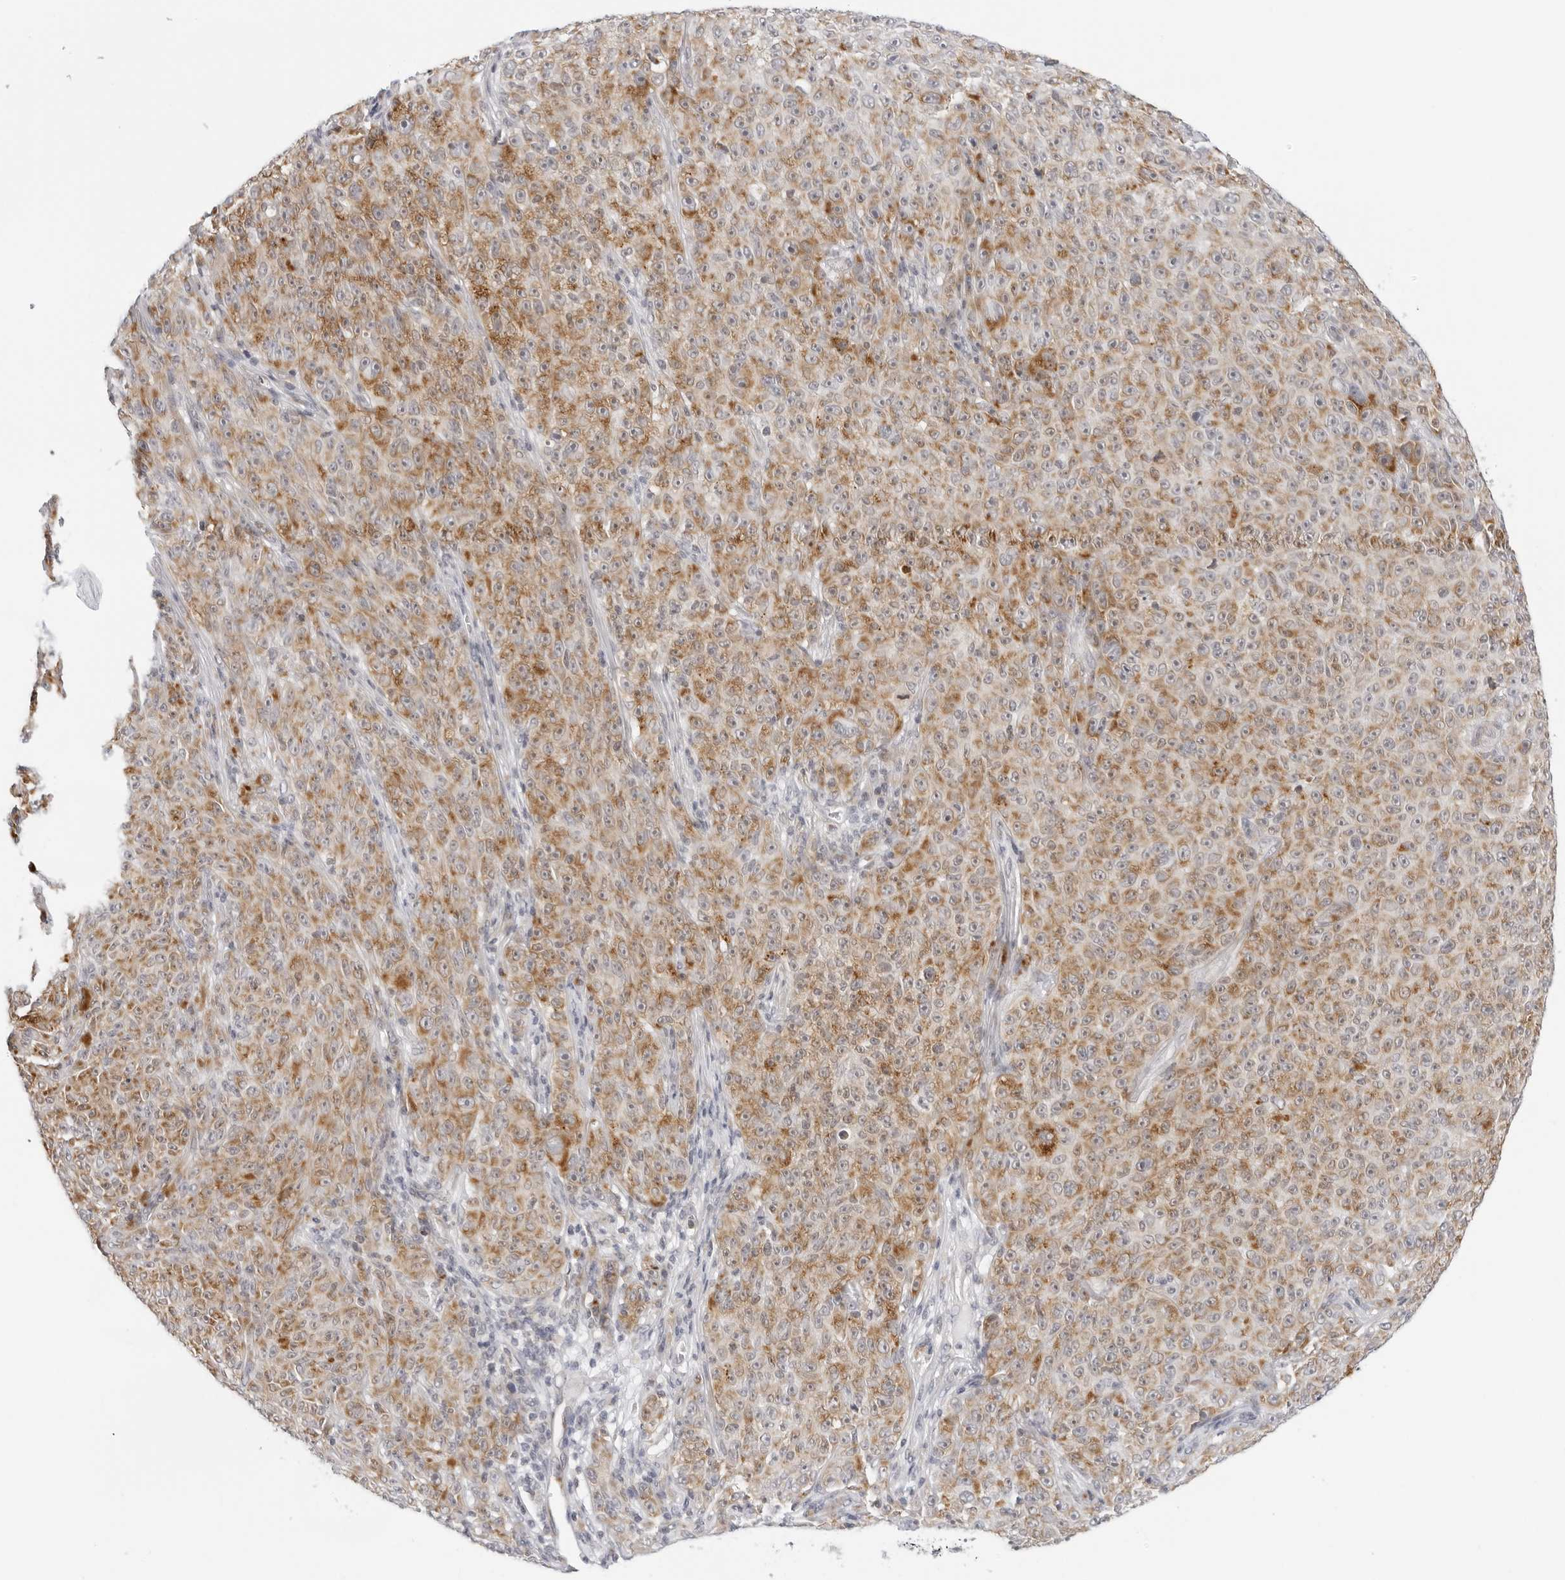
{"staining": {"intensity": "moderate", "quantity": ">75%", "location": "cytoplasmic/membranous"}, "tissue": "melanoma", "cell_type": "Tumor cells", "image_type": "cancer", "snomed": [{"axis": "morphology", "description": "Malignant melanoma, NOS"}, {"axis": "topography", "description": "Skin"}], "caption": "This photomicrograph shows immunohistochemistry (IHC) staining of human melanoma, with medium moderate cytoplasmic/membranous positivity in about >75% of tumor cells.", "gene": "CIART", "patient": {"sex": "female", "age": 82}}